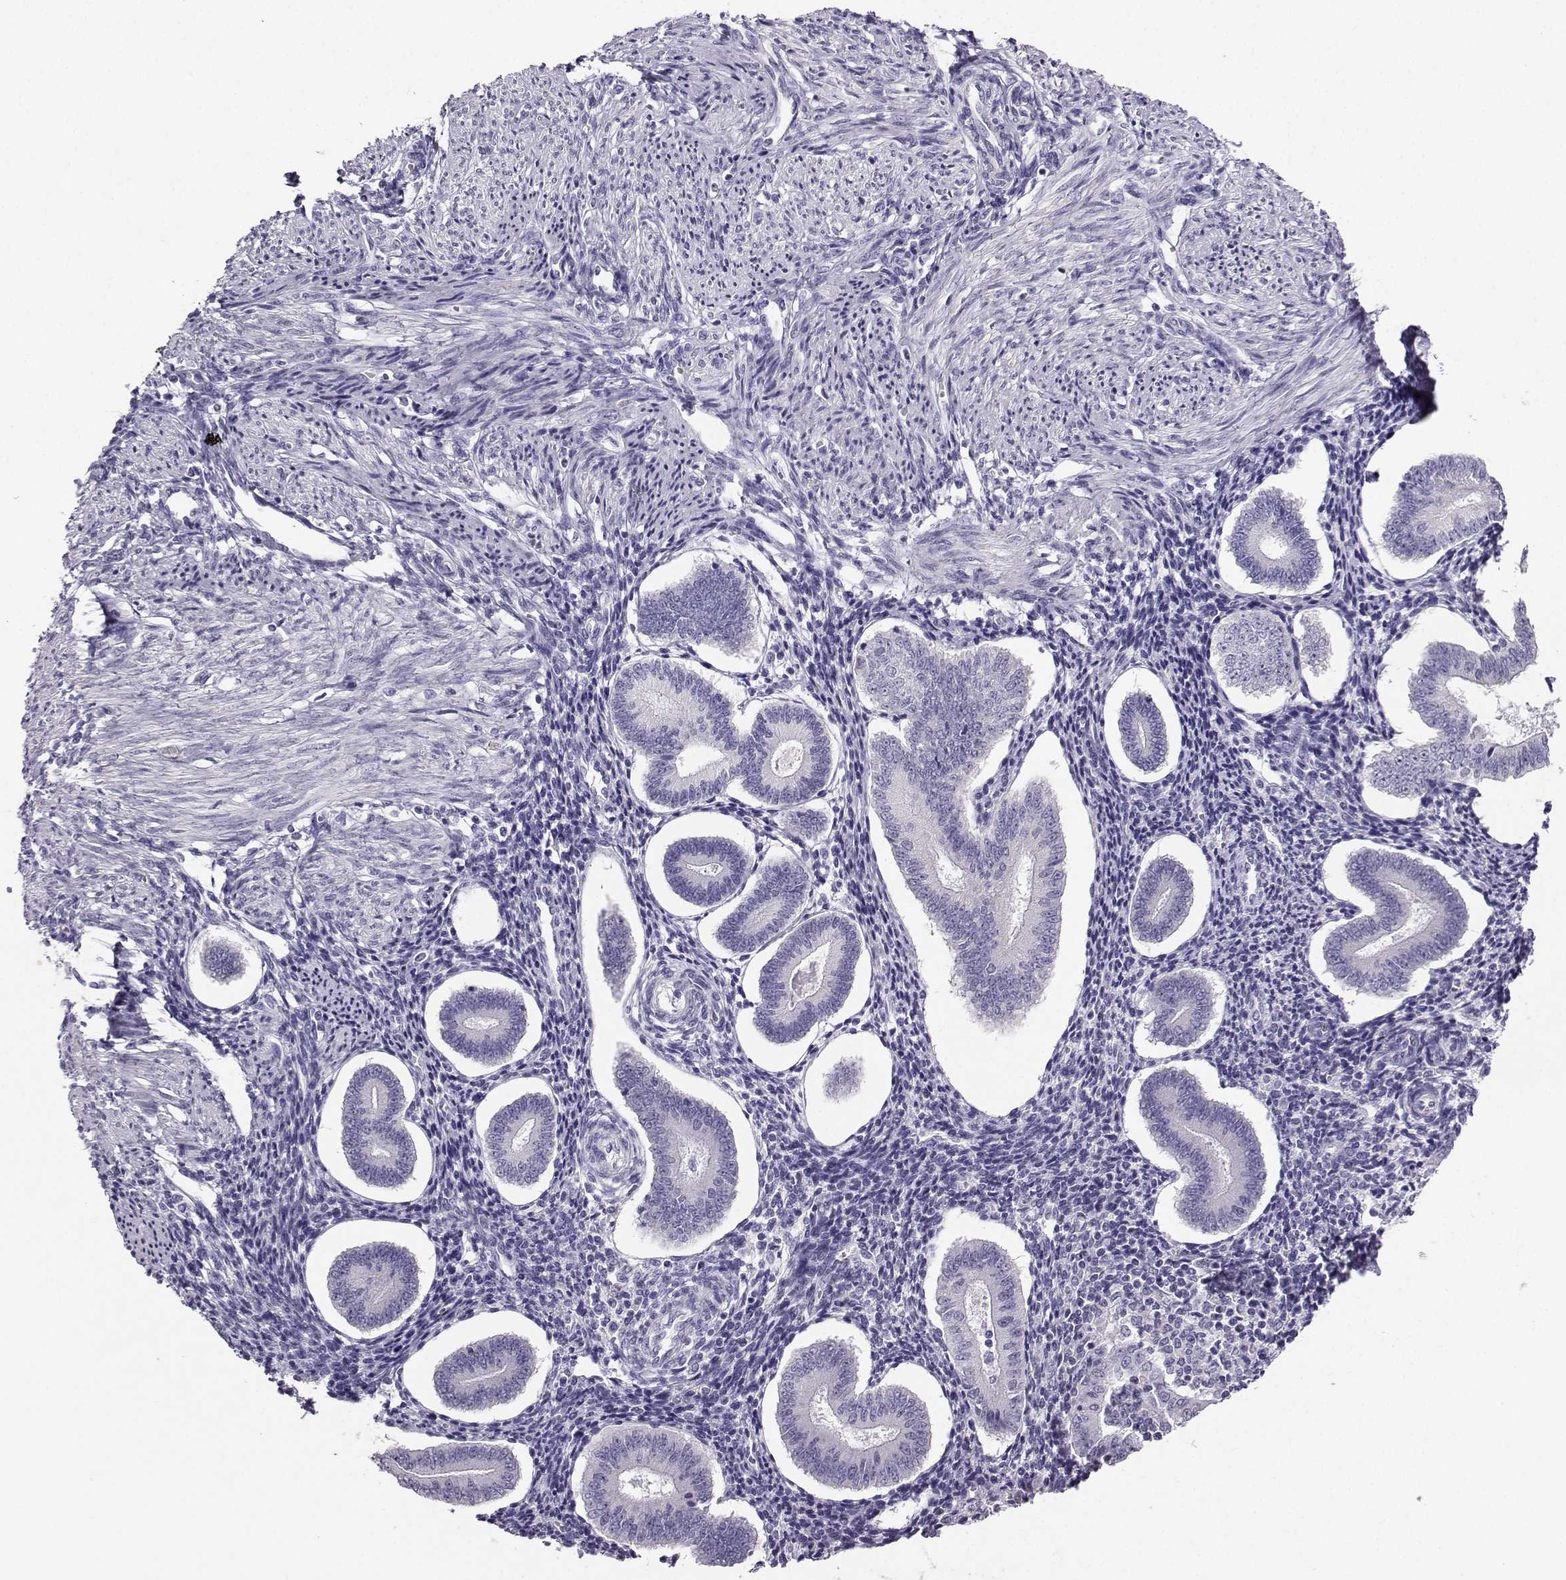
{"staining": {"intensity": "negative", "quantity": "none", "location": "none"}, "tissue": "endometrium", "cell_type": "Cells in endometrial stroma", "image_type": "normal", "snomed": [{"axis": "morphology", "description": "Normal tissue, NOS"}, {"axis": "topography", "description": "Endometrium"}], "caption": "Immunohistochemistry micrograph of normal endometrium: human endometrium stained with DAB (3,3'-diaminobenzidine) exhibits no significant protein staining in cells in endometrial stroma.", "gene": "AVP", "patient": {"sex": "female", "age": 40}}